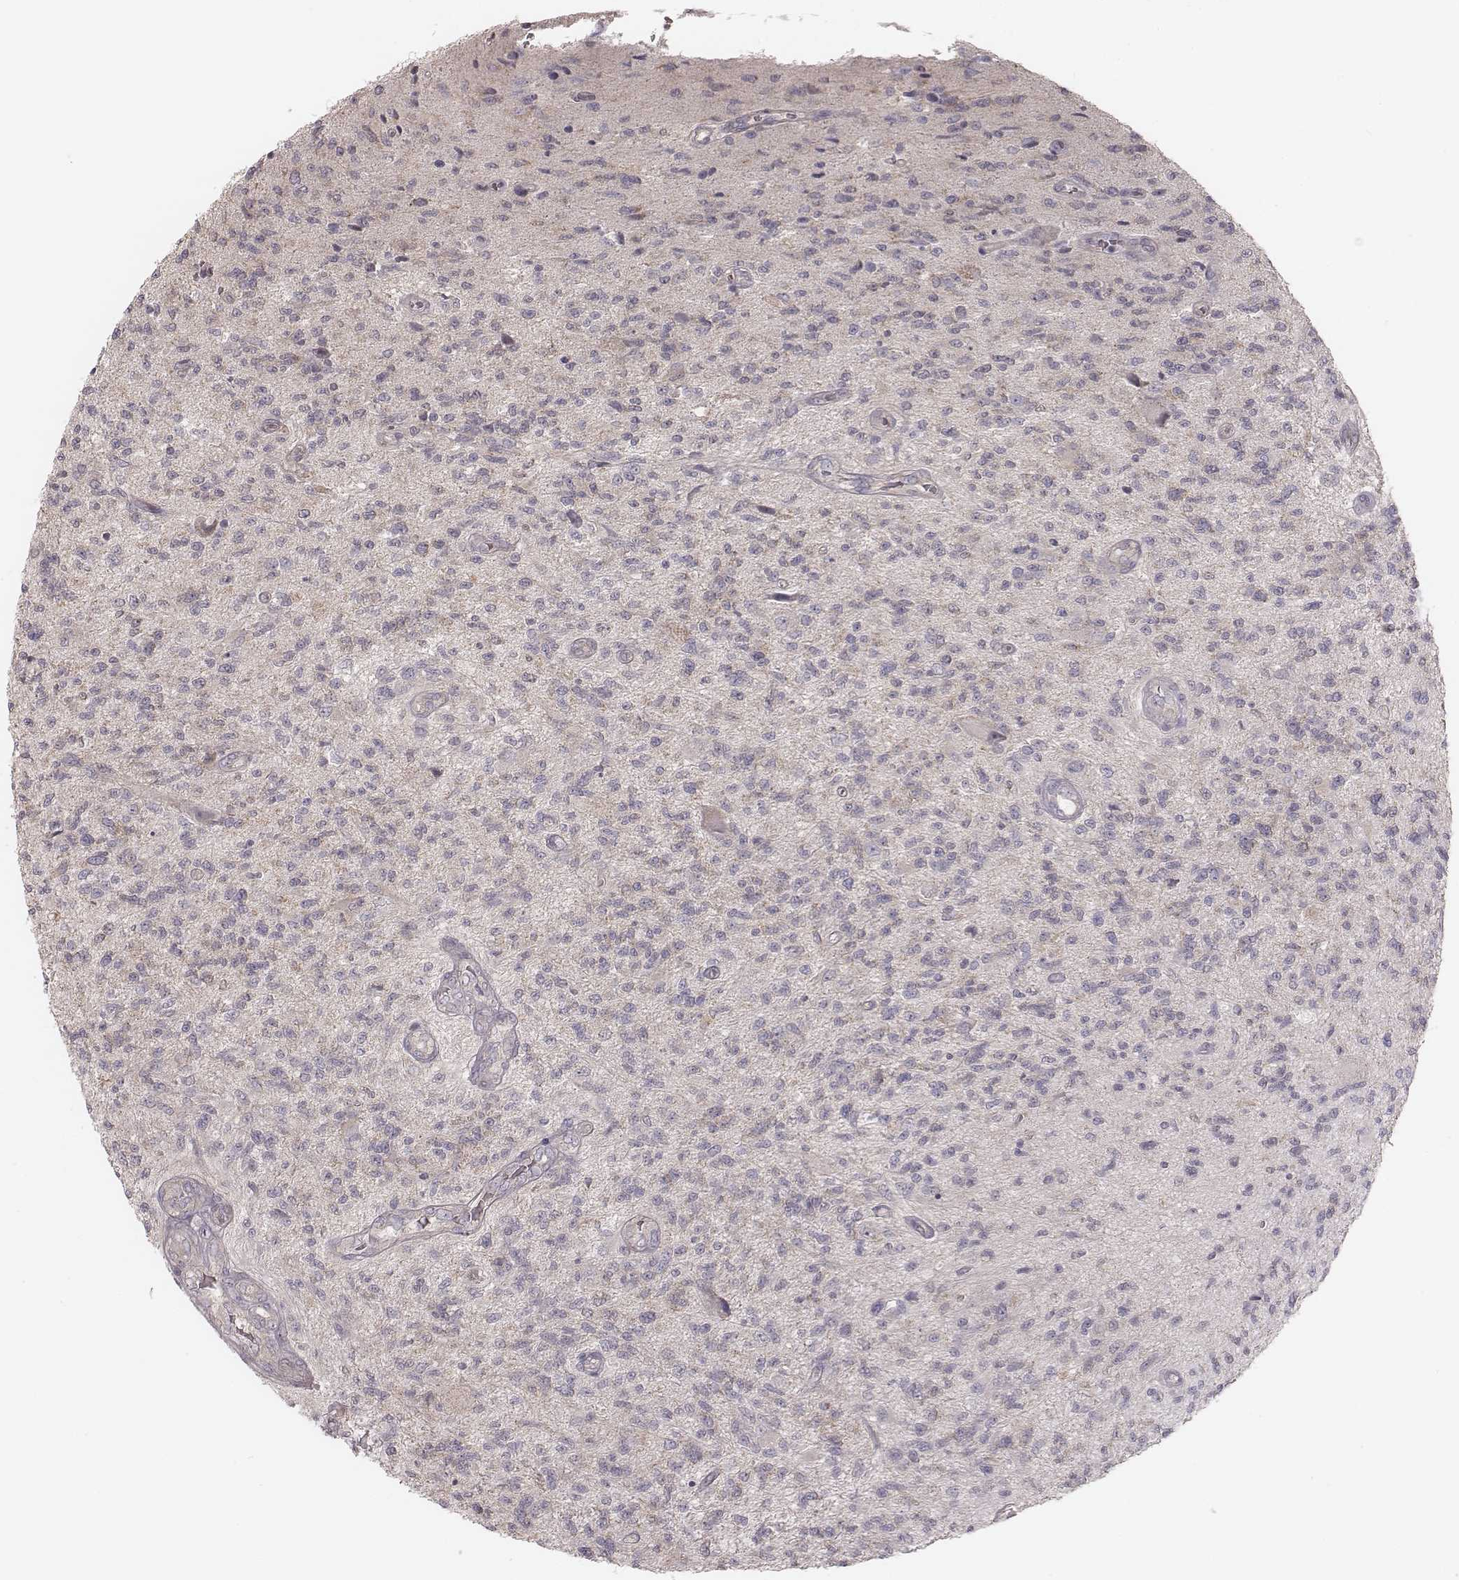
{"staining": {"intensity": "weak", "quantity": "25%-75%", "location": "cytoplasmic/membranous"}, "tissue": "glioma", "cell_type": "Tumor cells", "image_type": "cancer", "snomed": [{"axis": "morphology", "description": "Glioma, malignant, High grade"}, {"axis": "topography", "description": "Brain"}], "caption": "Brown immunohistochemical staining in human malignant high-grade glioma reveals weak cytoplasmic/membranous positivity in approximately 25%-75% of tumor cells. (DAB (3,3'-diaminobenzidine) = brown stain, brightfield microscopy at high magnification).", "gene": "TDRD5", "patient": {"sex": "male", "age": 56}}